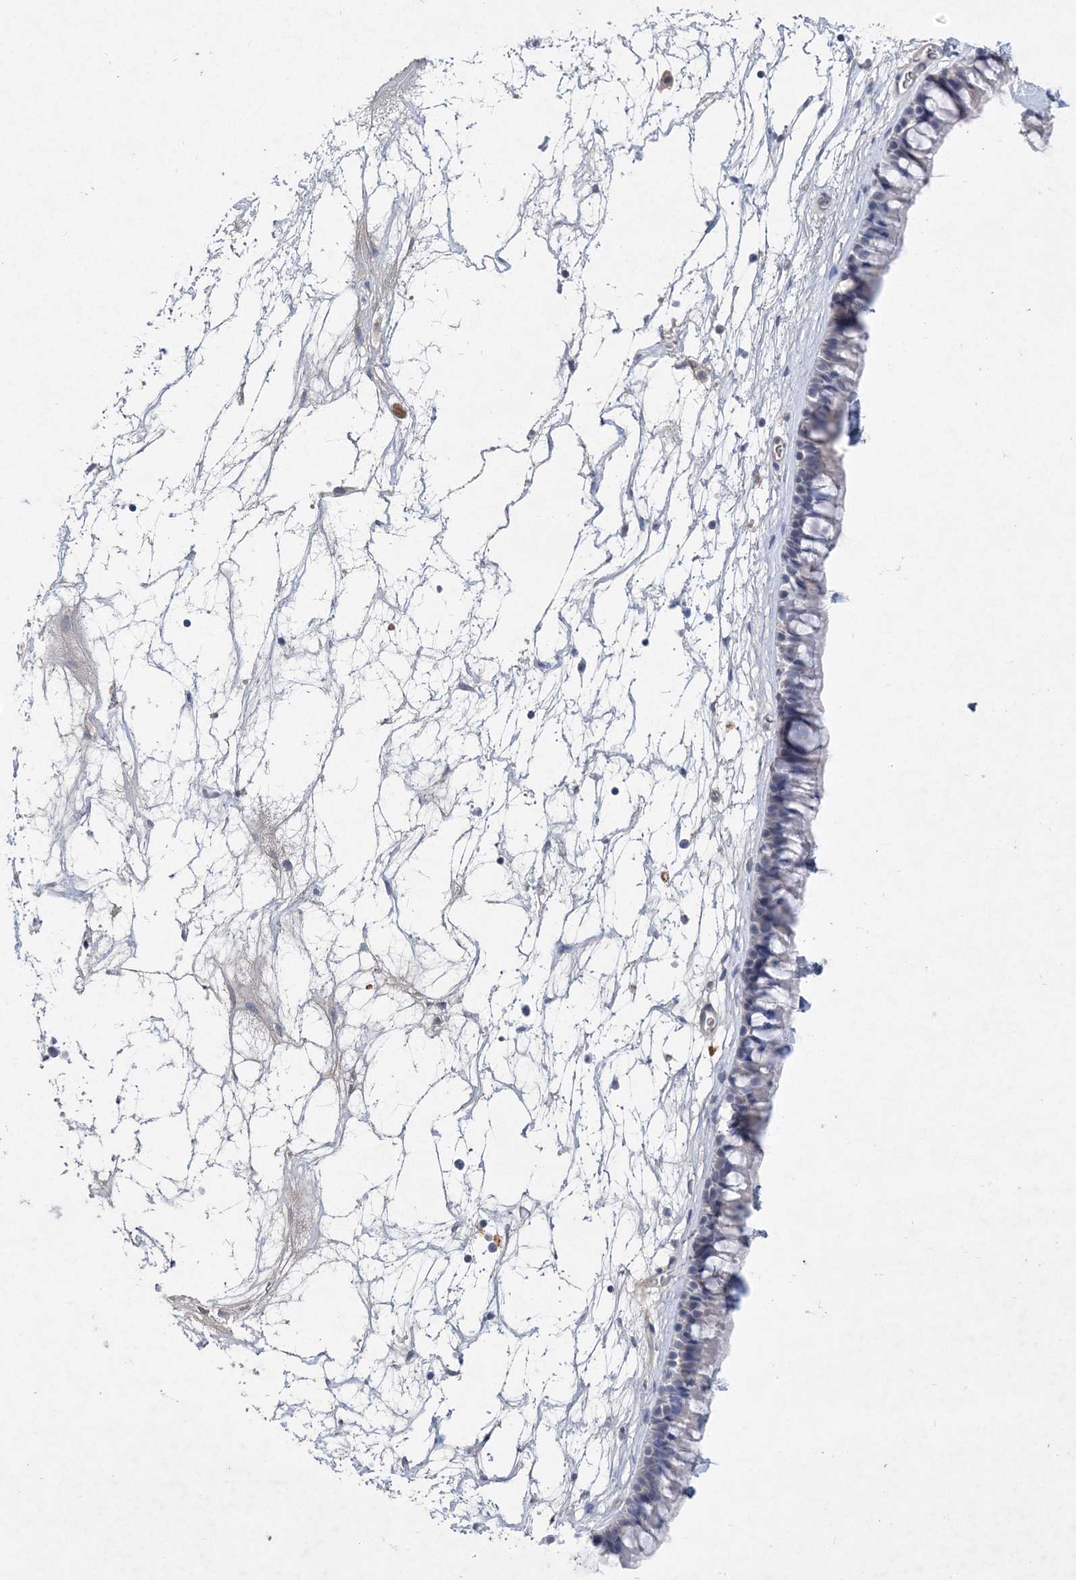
{"staining": {"intensity": "negative", "quantity": "none", "location": "none"}, "tissue": "nasopharynx", "cell_type": "Respiratory epithelial cells", "image_type": "normal", "snomed": [{"axis": "morphology", "description": "Normal tissue, NOS"}, {"axis": "topography", "description": "Nasopharynx"}], "caption": "Protein analysis of benign nasopharynx exhibits no significant staining in respiratory epithelial cells.", "gene": "C11orf58", "patient": {"sex": "male", "age": 64}}